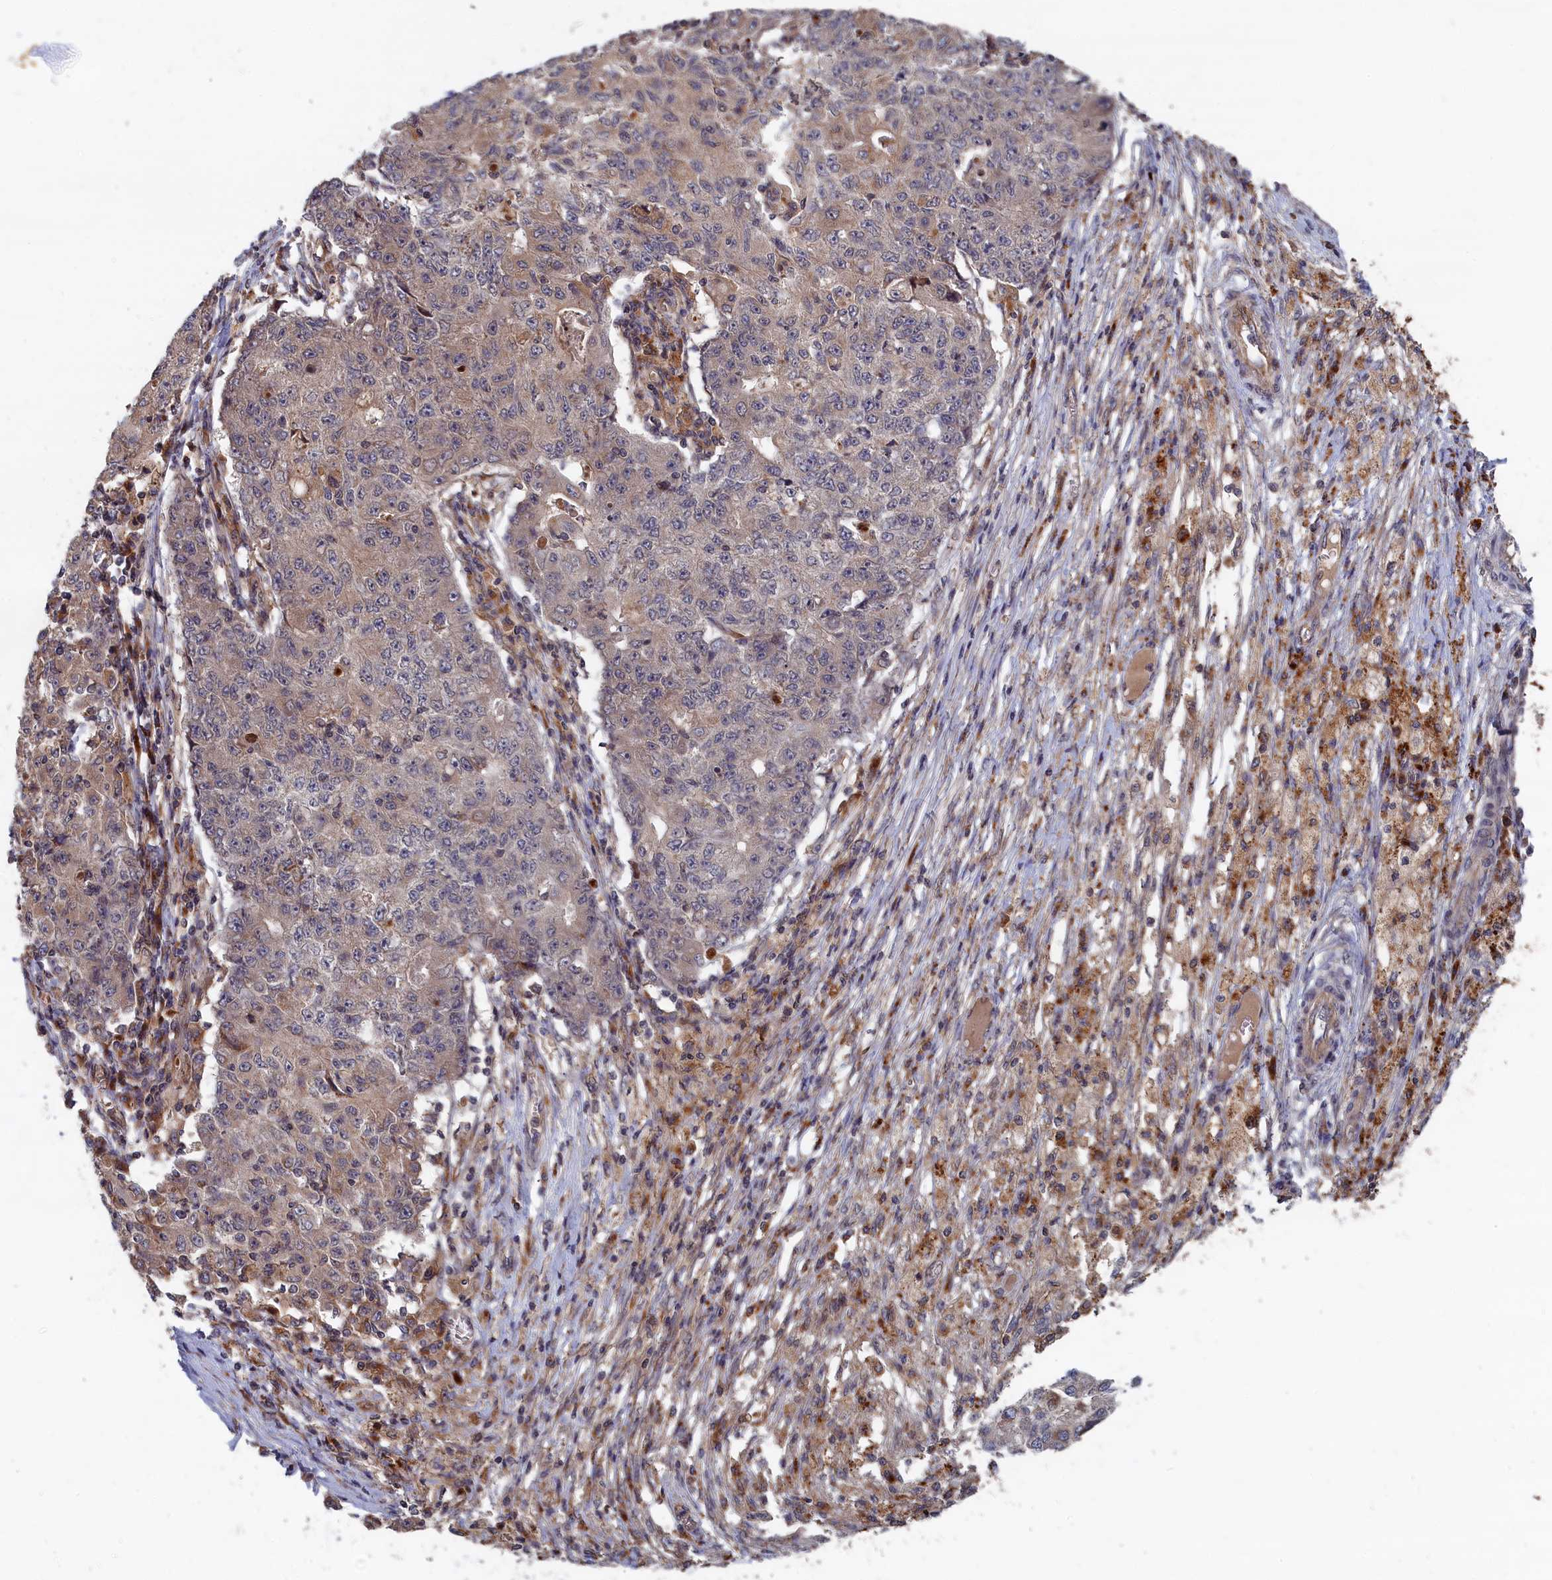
{"staining": {"intensity": "weak", "quantity": "<25%", "location": "cytoplasmic/membranous"}, "tissue": "ovarian cancer", "cell_type": "Tumor cells", "image_type": "cancer", "snomed": [{"axis": "morphology", "description": "Carcinoma, endometroid"}, {"axis": "topography", "description": "Ovary"}], "caption": "Tumor cells are negative for protein expression in human ovarian cancer. (IHC, brightfield microscopy, high magnification).", "gene": "TRAPPC2L", "patient": {"sex": "female", "age": 42}}